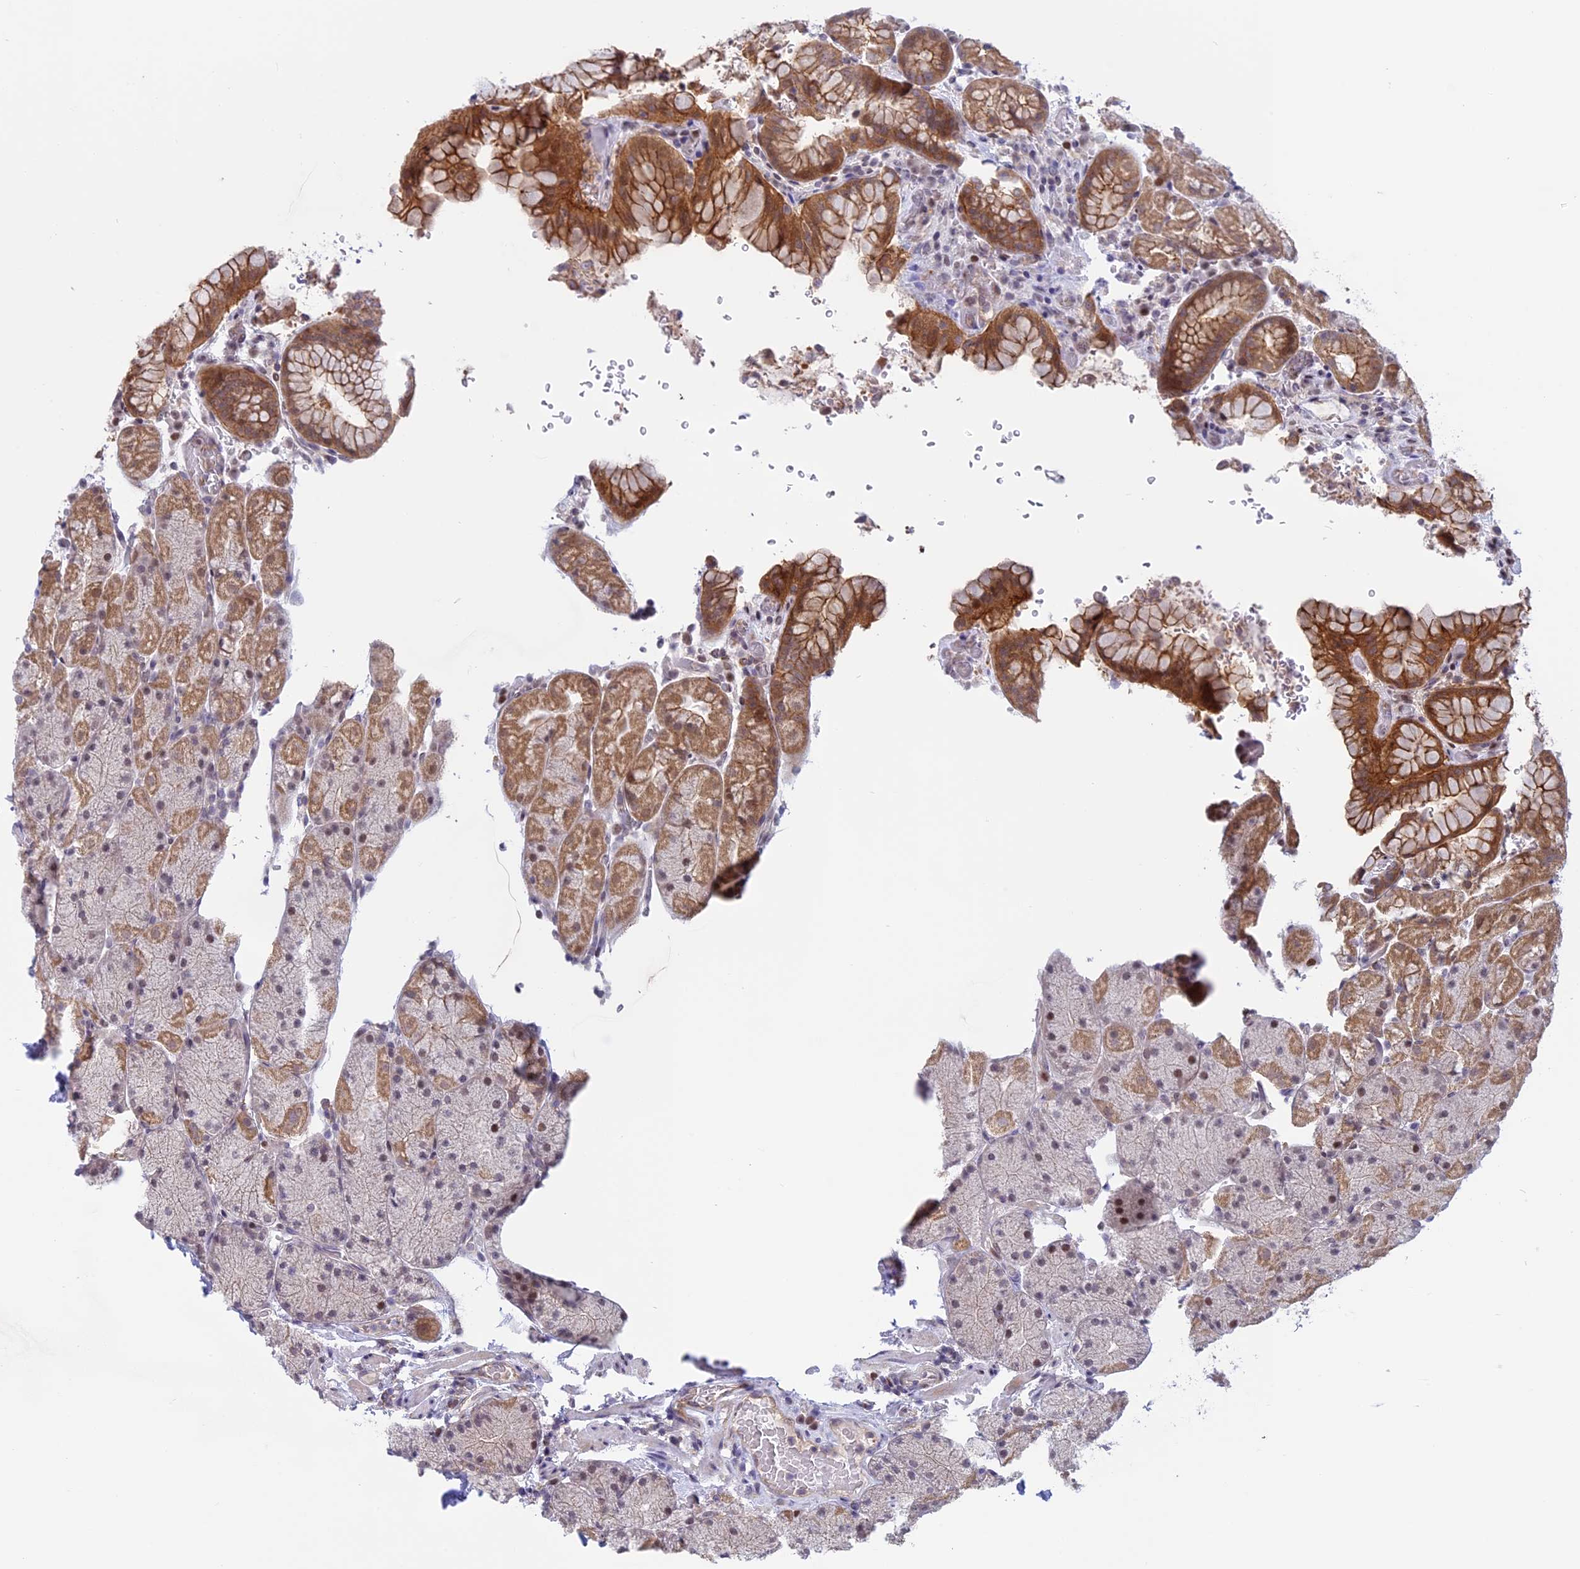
{"staining": {"intensity": "strong", "quantity": "25%-75%", "location": "cytoplasmic/membranous"}, "tissue": "stomach", "cell_type": "Glandular cells", "image_type": "normal", "snomed": [{"axis": "morphology", "description": "Normal tissue, NOS"}, {"axis": "topography", "description": "Stomach, upper"}, {"axis": "topography", "description": "Stomach, lower"}], "caption": "Immunohistochemistry (IHC) histopathology image of benign stomach: human stomach stained using IHC shows high levels of strong protein expression localized specifically in the cytoplasmic/membranous of glandular cells, appearing as a cytoplasmic/membranous brown color.", "gene": "CORO2A", "patient": {"sex": "male", "age": 67}}